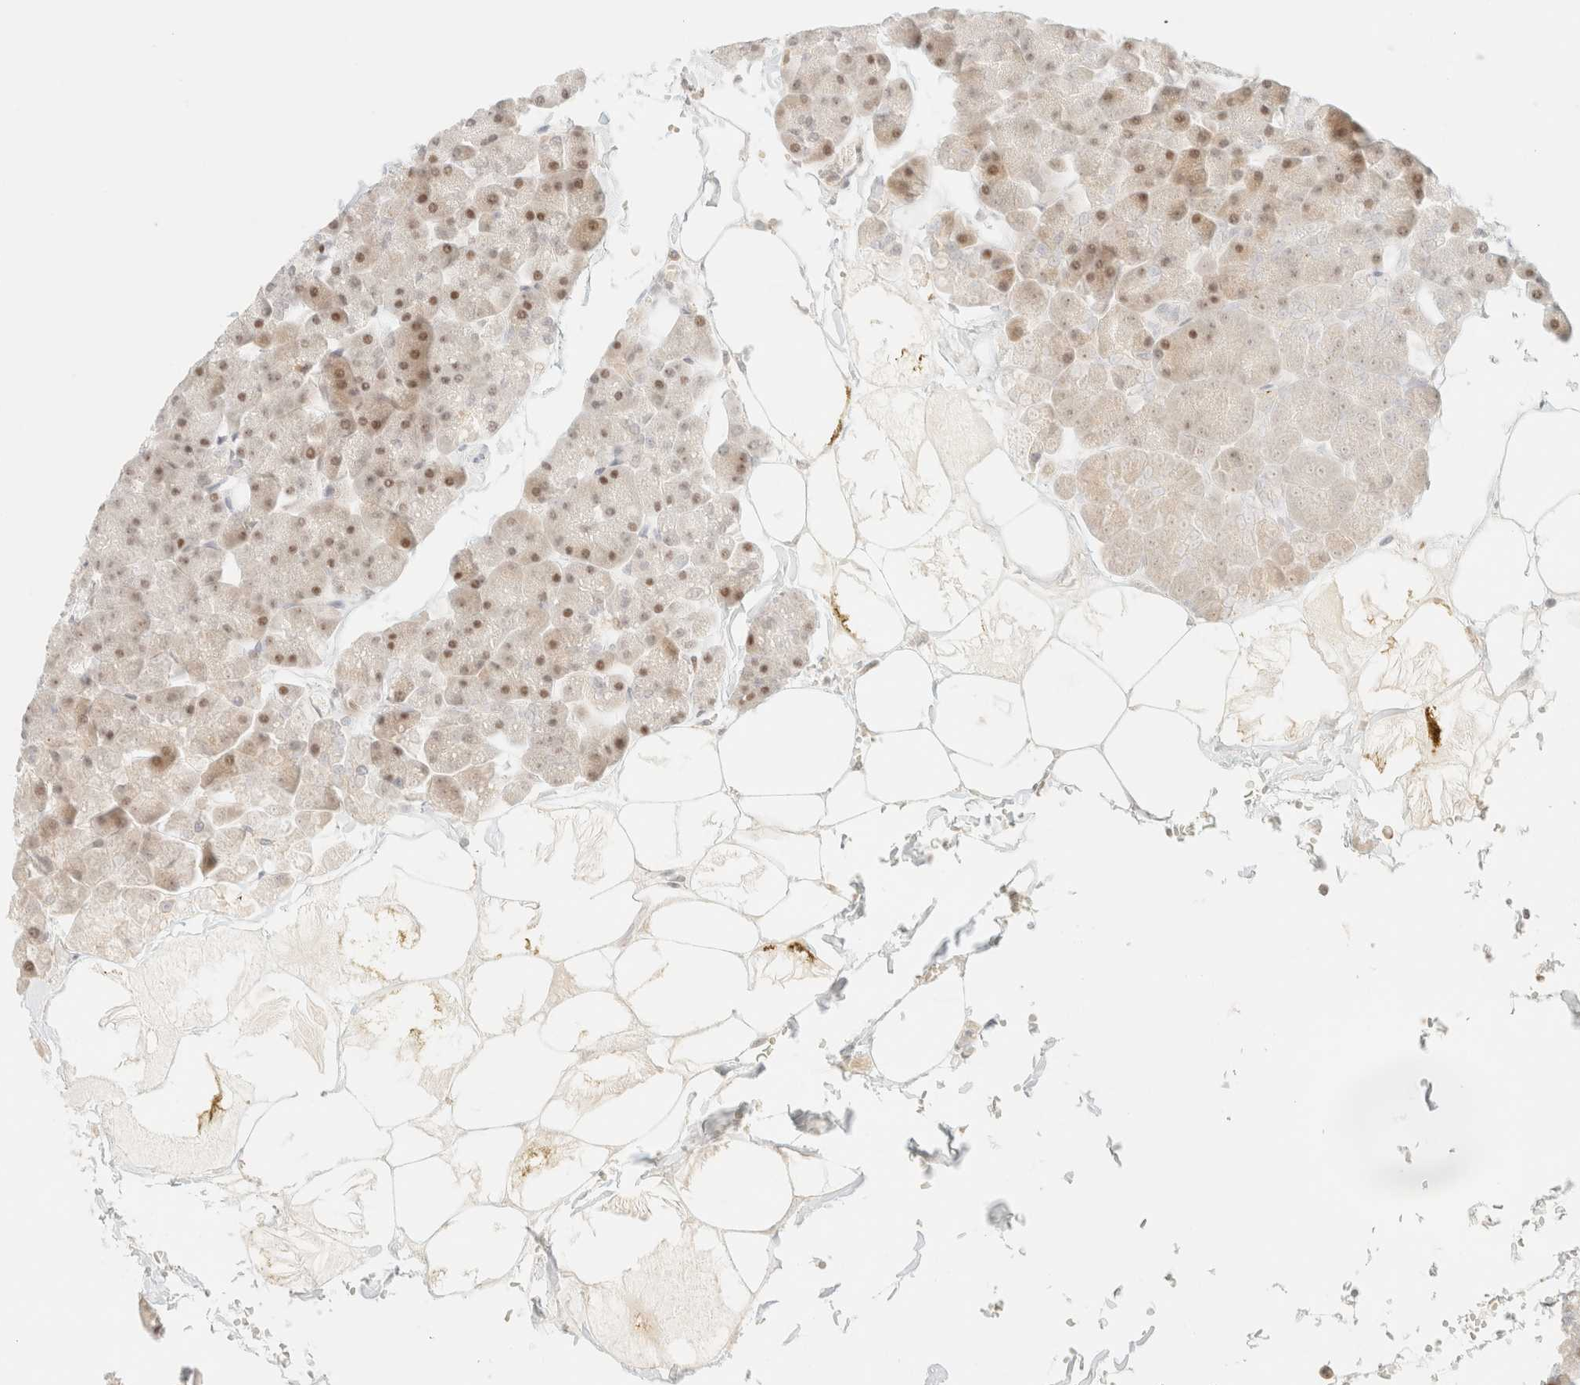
{"staining": {"intensity": "moderate", "quantity": ">75%", "location": "cytoplasmic/membranous,nuclear"}, "tissue": "pancreas", "cell_type": "Exocrine glandular cells", "image_type": "normal", "snomed": [{"axis": "morphology", "description": "Normal tissue, NOS"}, {"axis": "topography", "description": "Pancreas"}], "caption": "Pancreas stained with DAB immunohistochemistry exhibits medium levels of moderate cytoplasmic/membranous,nuclear positivity in about >75% of exocrine glandular cells.", "gene": "TSR1", "patient": {"sex": "male", "age": 35}}